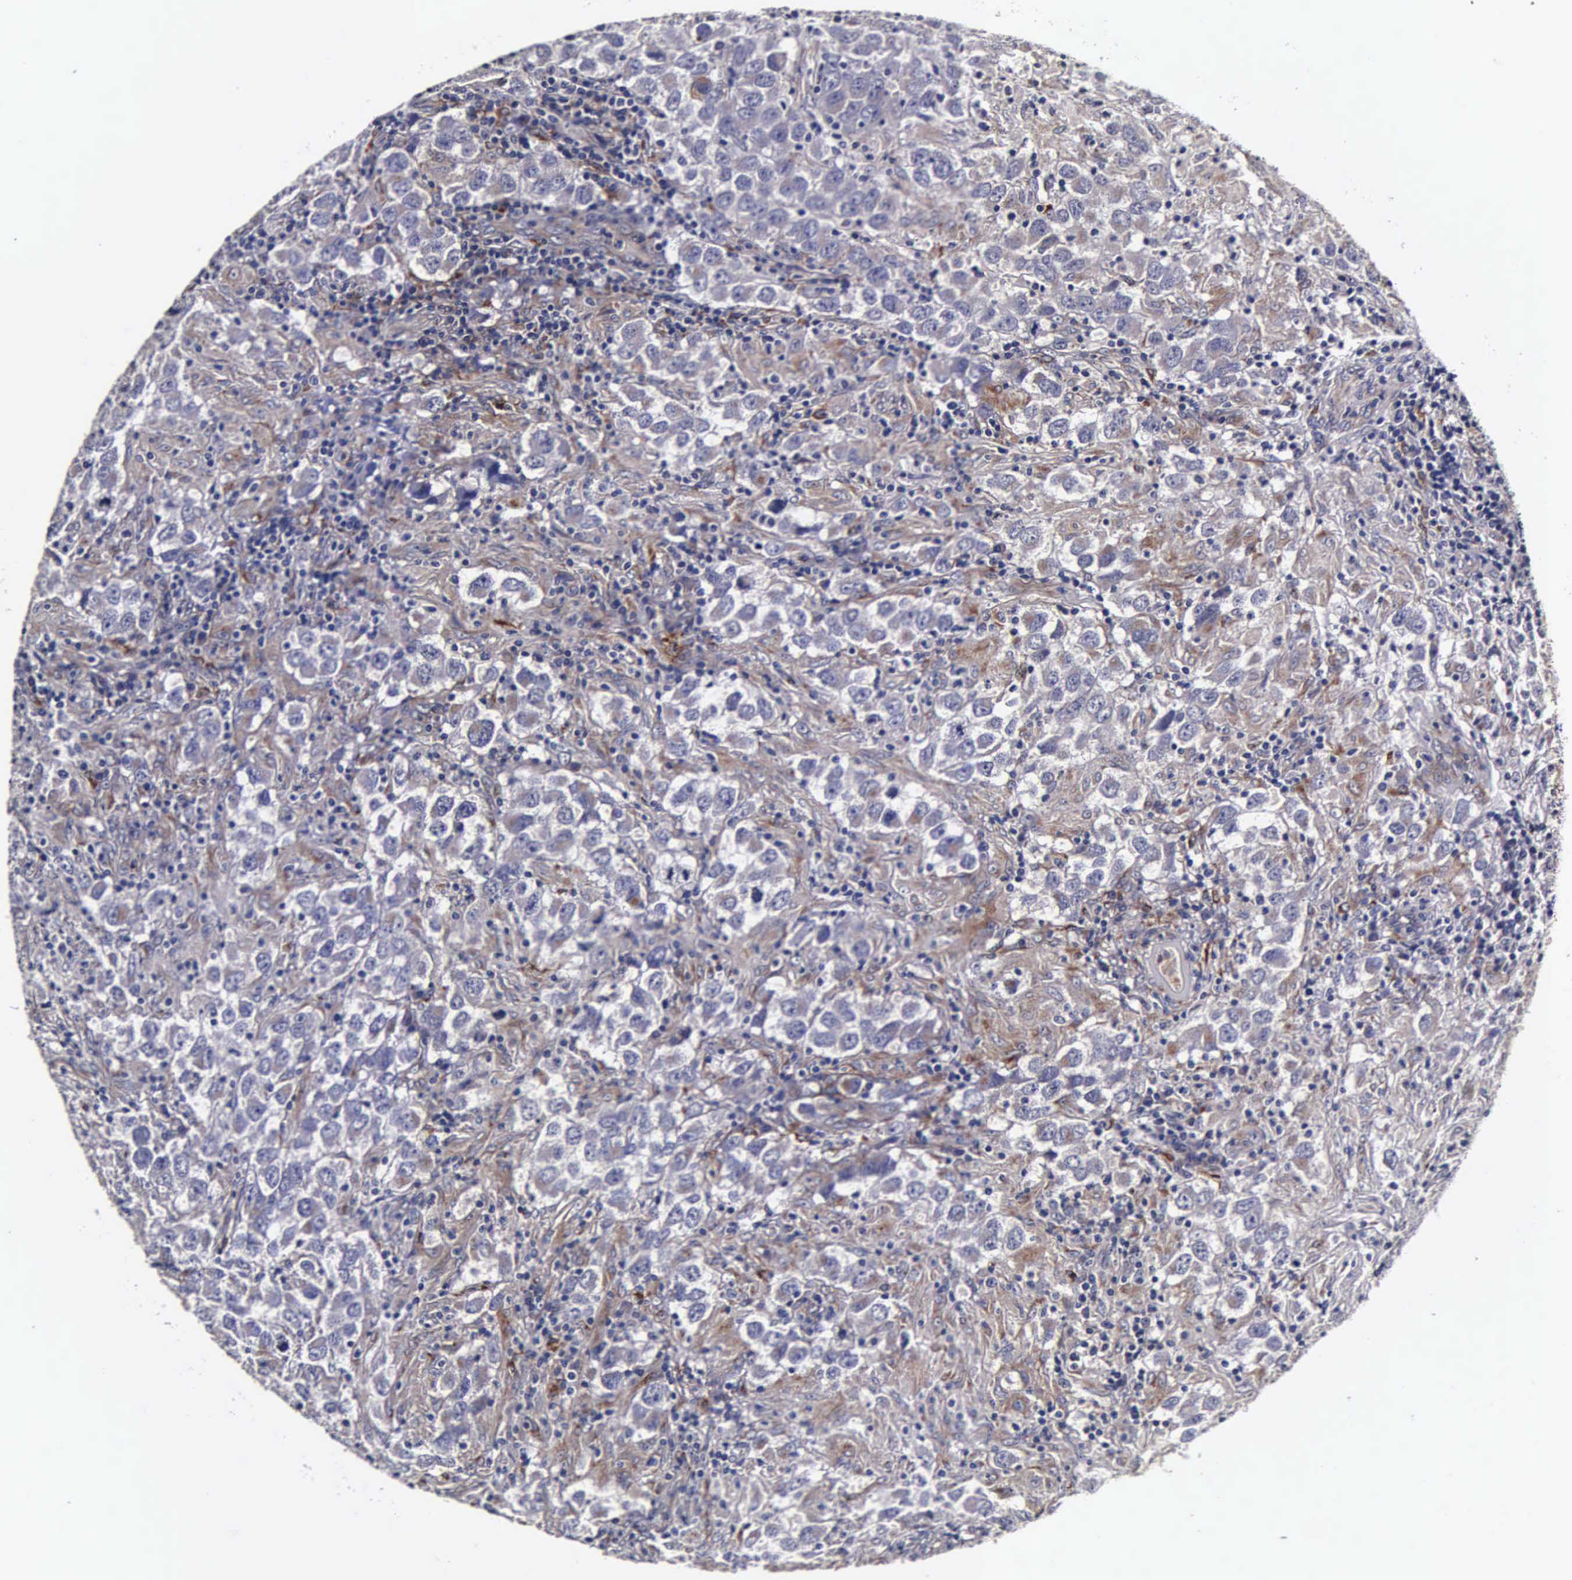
{"staining": {"intensity": "negative", "quantity": "none", "location": "none"}, "tissue": "testis cancer", "cell_type": "Tumor cells", "image_type": "cancer", "snomed": [{"axis": "morphology", "description": "Carcinoma, Embryonal, NOS"}, {"axis": "topography", "description": "Testis"}], "caption": "Embryonal carcinoma (testis) stained for a protein using IHC shows no expression tumor cells.", "gene": "CST3", "patient": {"sex": "male", "age": 21}}